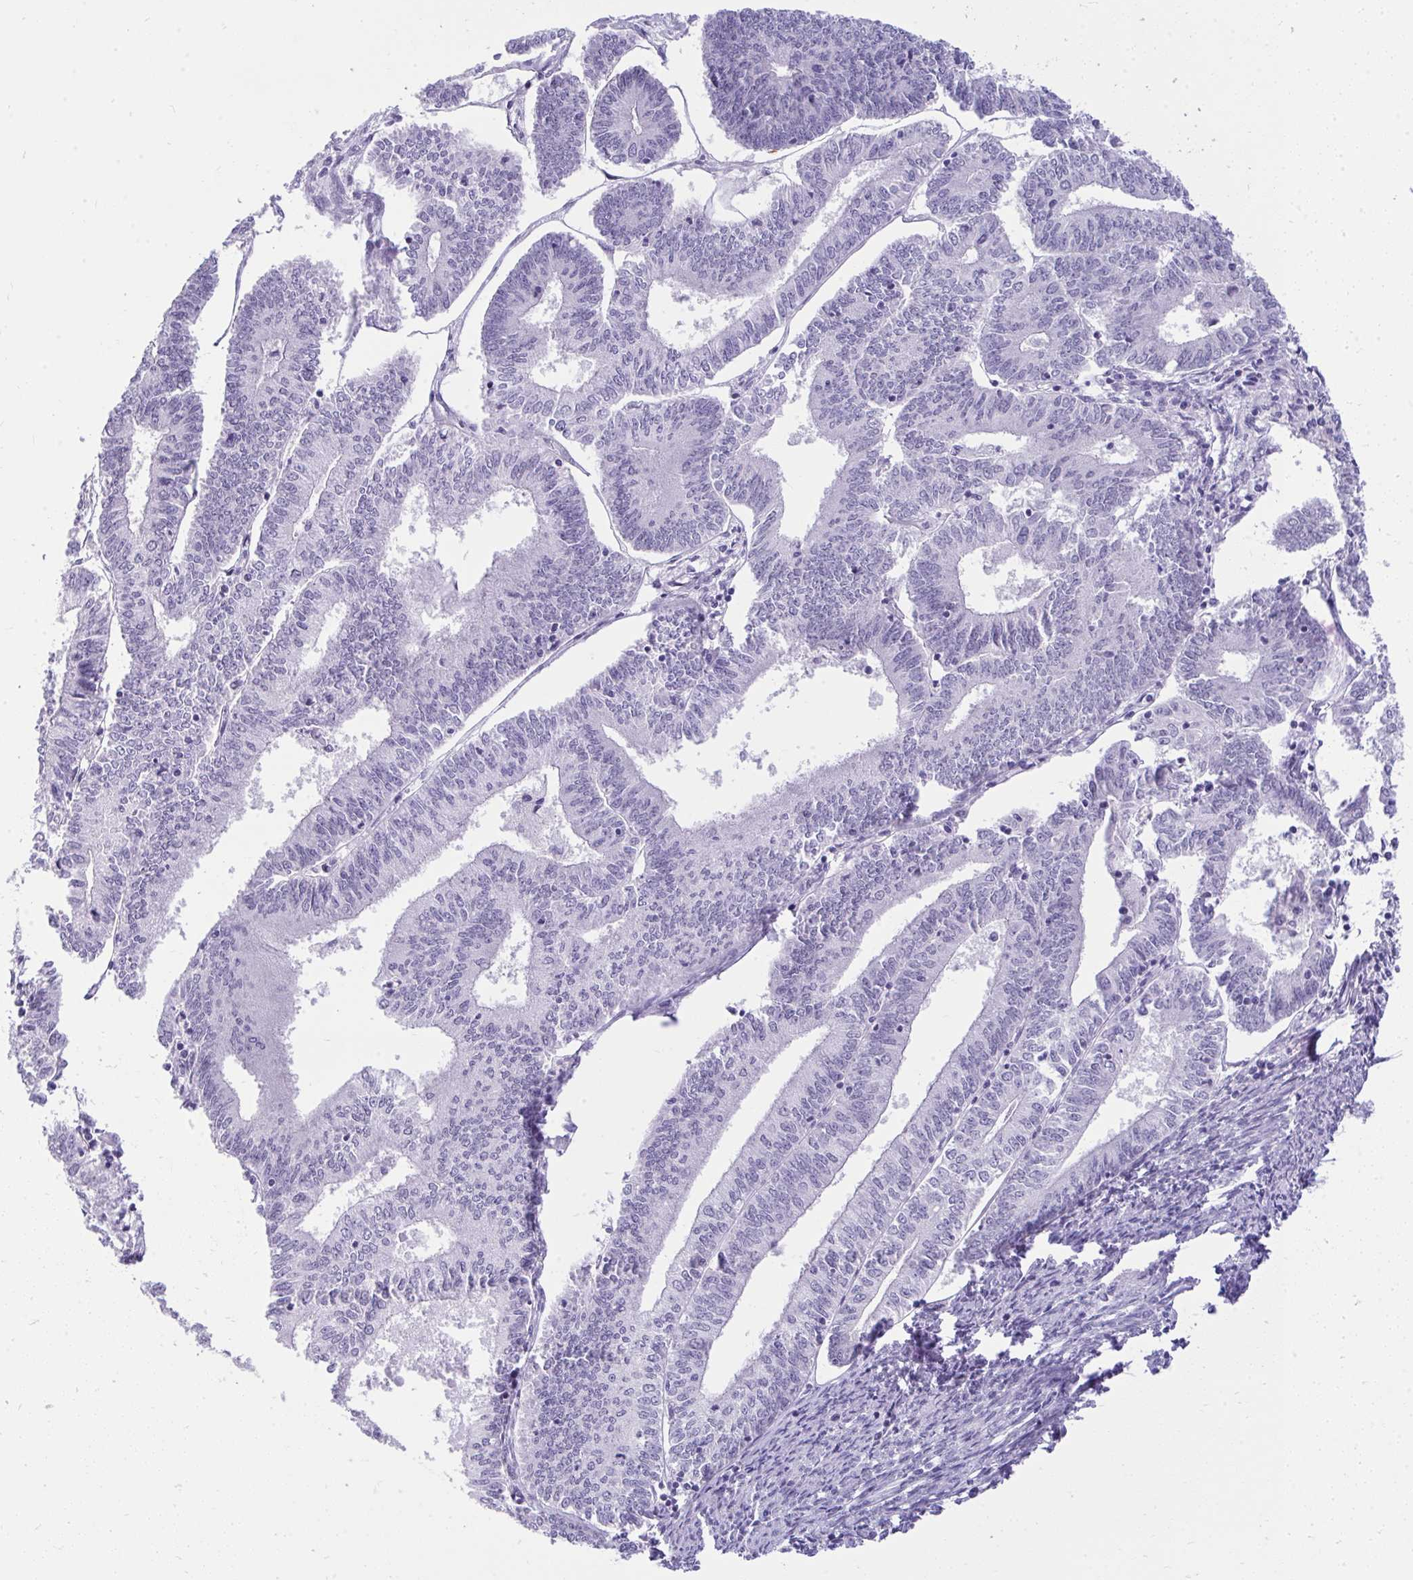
{"staining": {"intensity": "negative", "quantity": "none", "location": "none"}, "tissue": "endometrial cancer", "cell_type": "Tumor cells", "image_type": "cancer", "snomed": [{"axis": "morphology", "description": "Adenocarcinoma, NOS"}, {"axis": "topography", "description": "Endometrium"}], "caption": "Endometrial cancer was stained to show a protein in brown. There is no significant expression in tumor cells.", "gene": "PRM2", "patient": {"sex": "female", "age": 61}}